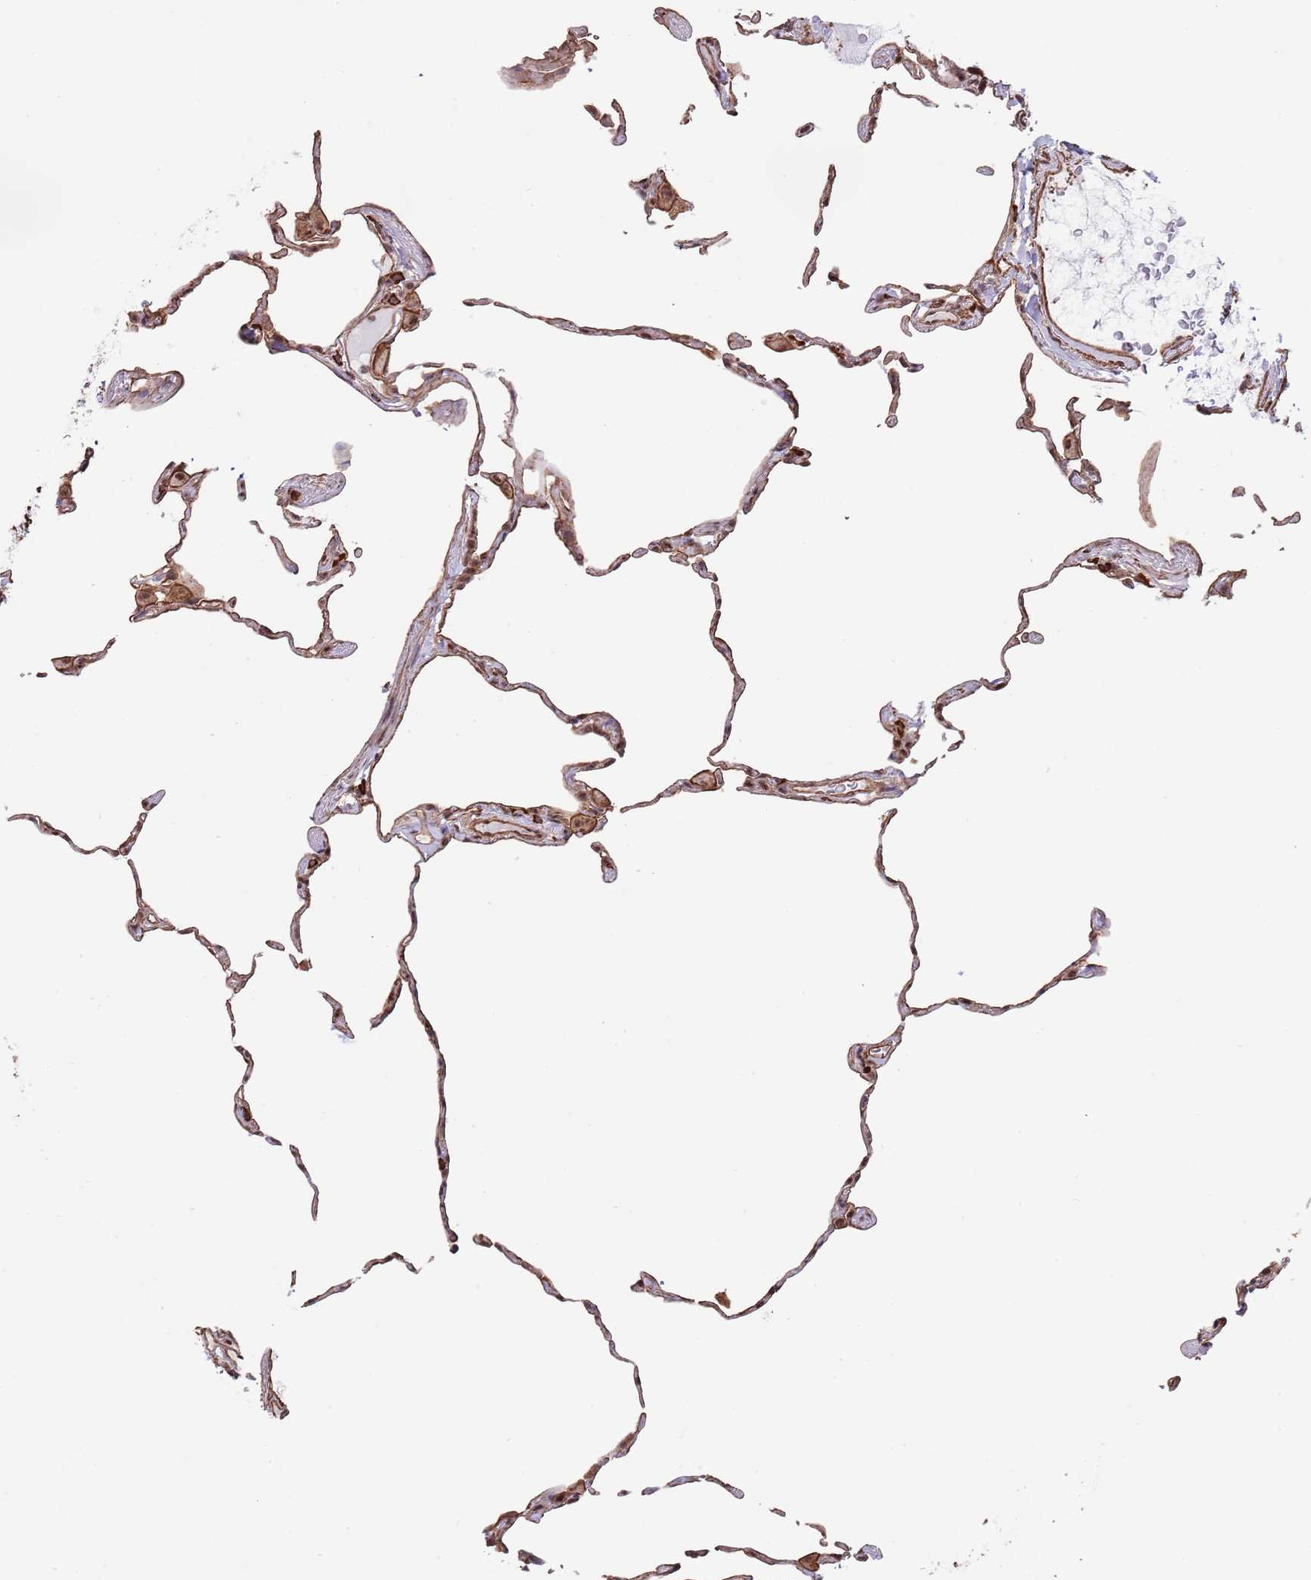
{"staining": {"intensity": "moderate", "quantity": ">75%", "location": "cytoplasmic/membranous,nuclear"}, "tissue": "lung", "cell_type": "Alveolar cells", "image_type": "normal", "snomed": [{"axis": "morphology", "description": "Normal tissue, NOS"}, {"axis": "topography", "description": "Lung"}], "caption": "Immunohistochemical staining of normal human lung reveals moderate cytoplasmic/membranous,nuclear protein expression in about >75% of alveolar cells. (DAB (3,3'-diaminobenzidine) IHC with brightfield microscopy, high magnification).", "gene": "BPNT1", "patient": {"sex": "female", "age": 57}}